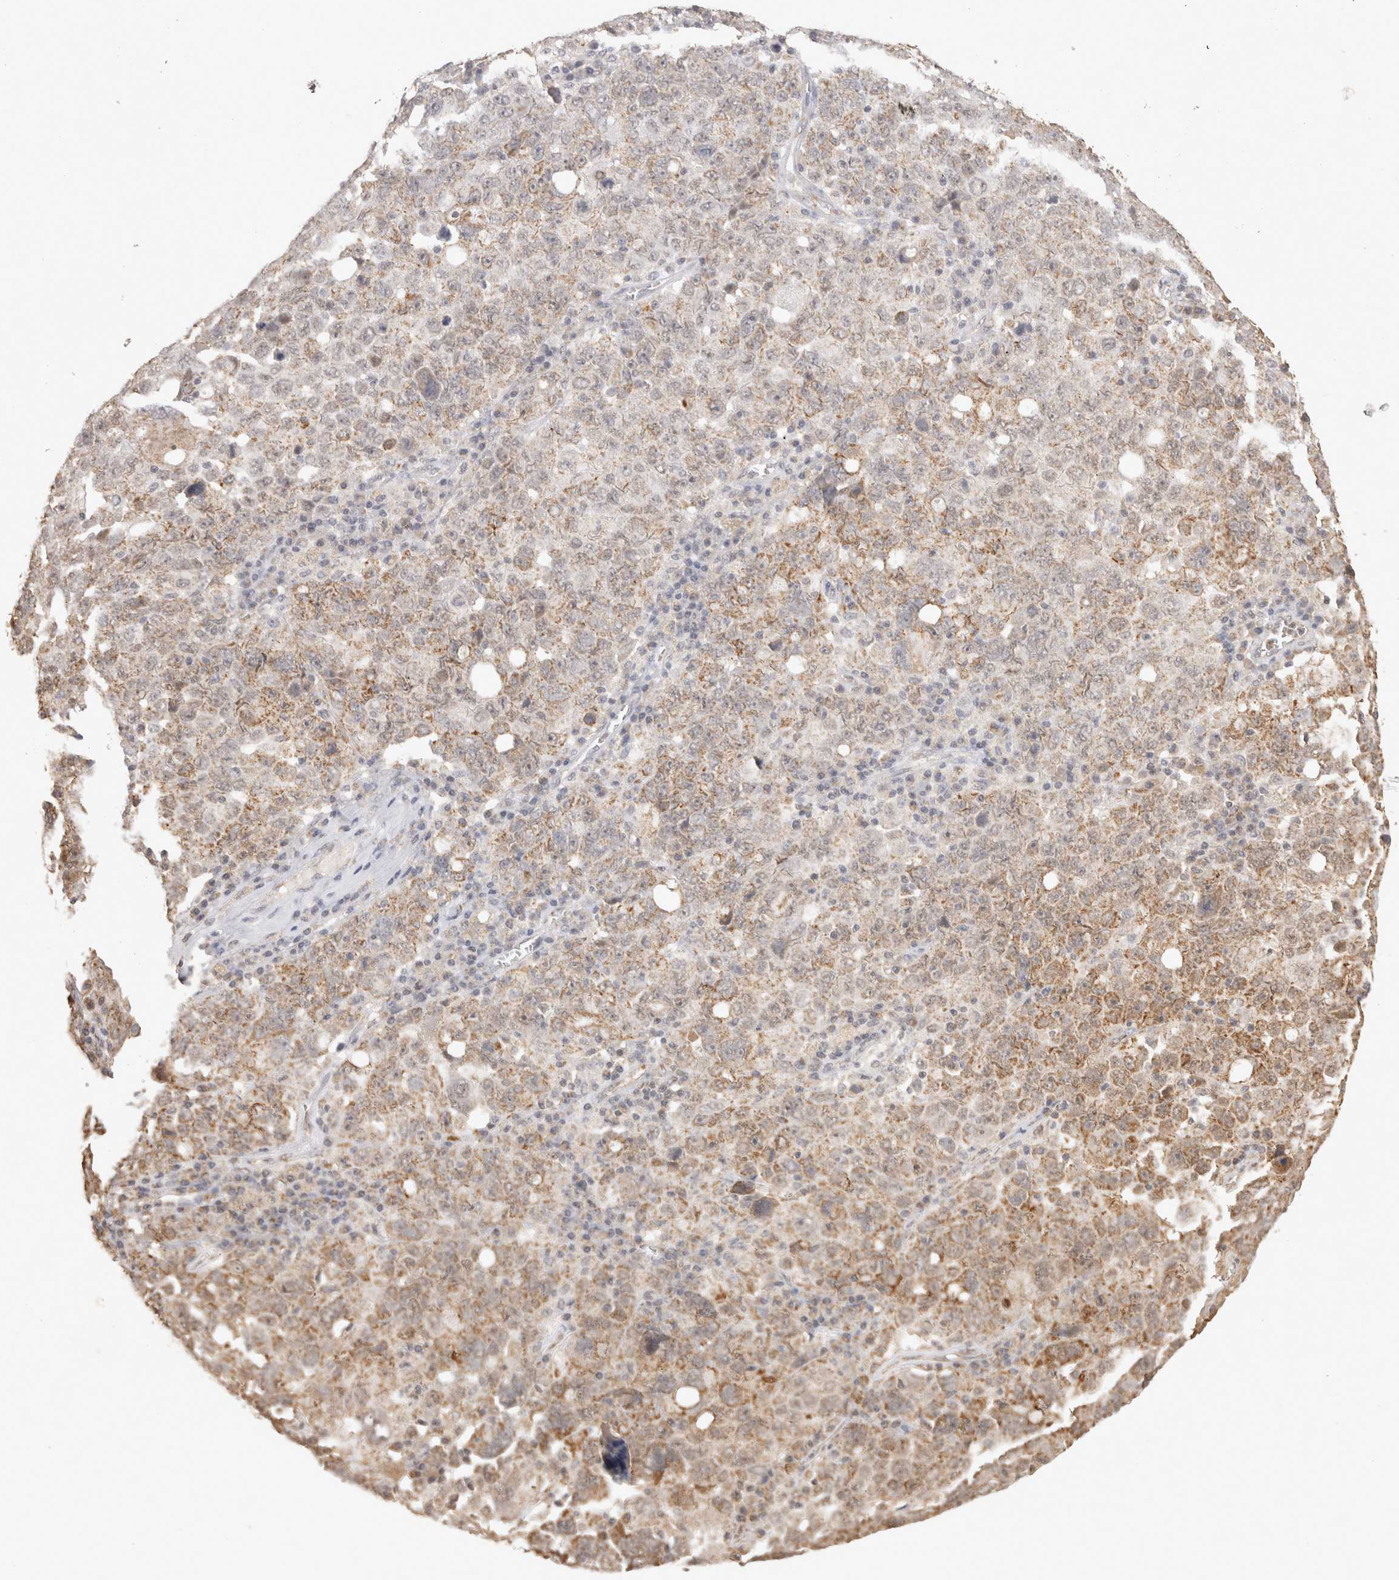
{"staining": {"intensity": "moderate", "quantity": "<25%", "location": "cytoplasmic/membranous"}, "tissue": "ovarian cancer", "cell_type": "Tumor cells", "image_type": "cancer", "snomed": [{"axis": "morphology", "description": "Carcinoma, endometroid"}, {"axis": "topography", "description": "Ovary"}], "caption": "Endometroid carcinoma (ovarian) stained with a brown dye shows moderate cytoplasmic/membranous positive expression in about <25% of tumor cells.", "gene": "BNIP3L", "patient": {"sex": "female", "age": 62}}